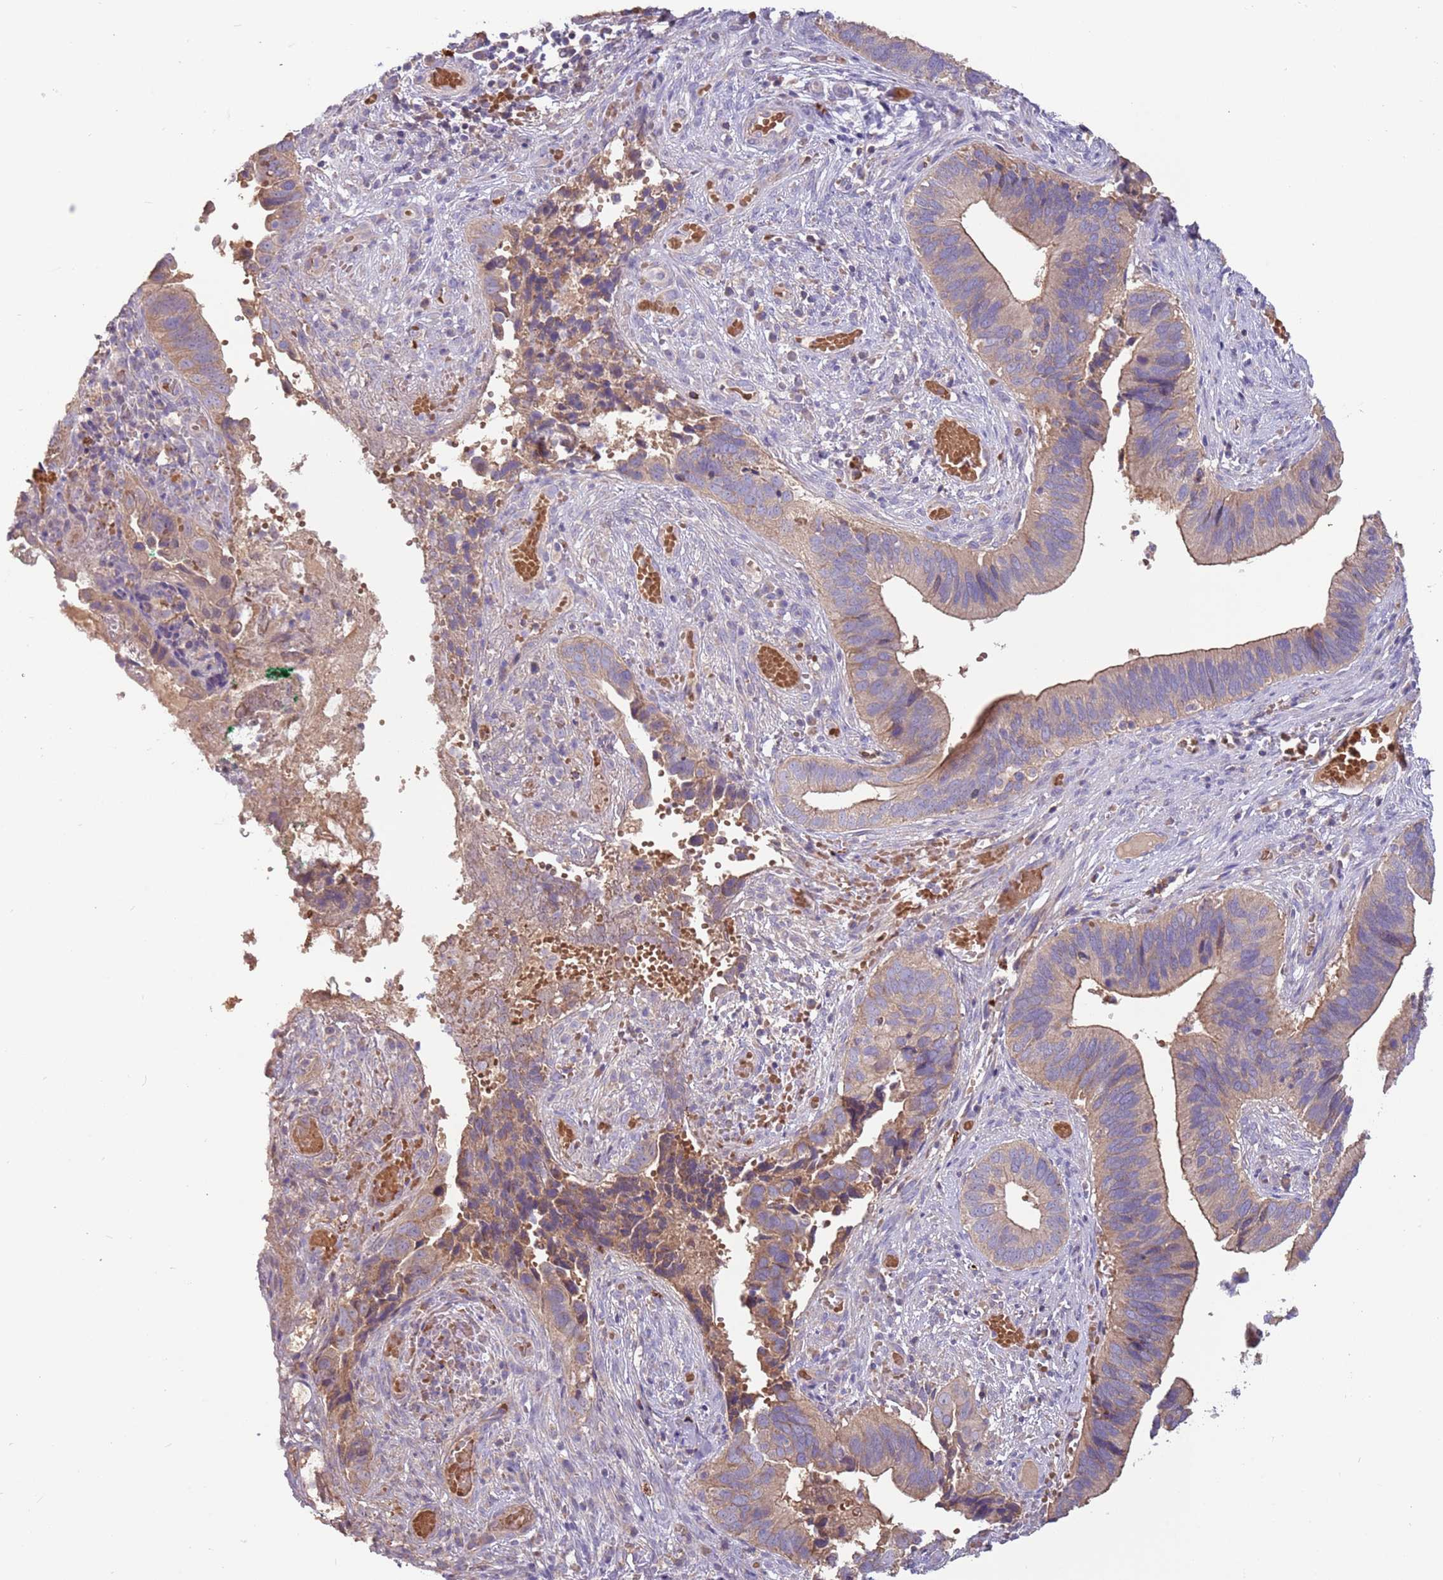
{"staining": {"intensity": "weak", "quantity": ">75%", "location": "cytoplasmic/membranous"}, "tissue": "cervical cancer", "cell_type": "Tumor cells", "image_type": "cancer", "snomed": [{"axis": "morphology", "description": "Adenocarcinoma, NOS"}, {"axis": "topography", "description": "Cervix"}], "caption": "Immunohistochemistry image of neoplastic tissue: cervical cancer (adenocarcinoma) stained using immunohistochemistry (IHC) reveals low levels of weak protein expression localized specifically in the cytoplasmic/membranous of tumor cells, appearing as a cytoplasmic/membranous brown color.", "gene": "TRMO", "patient": {"sex": "female", "age": 42}}